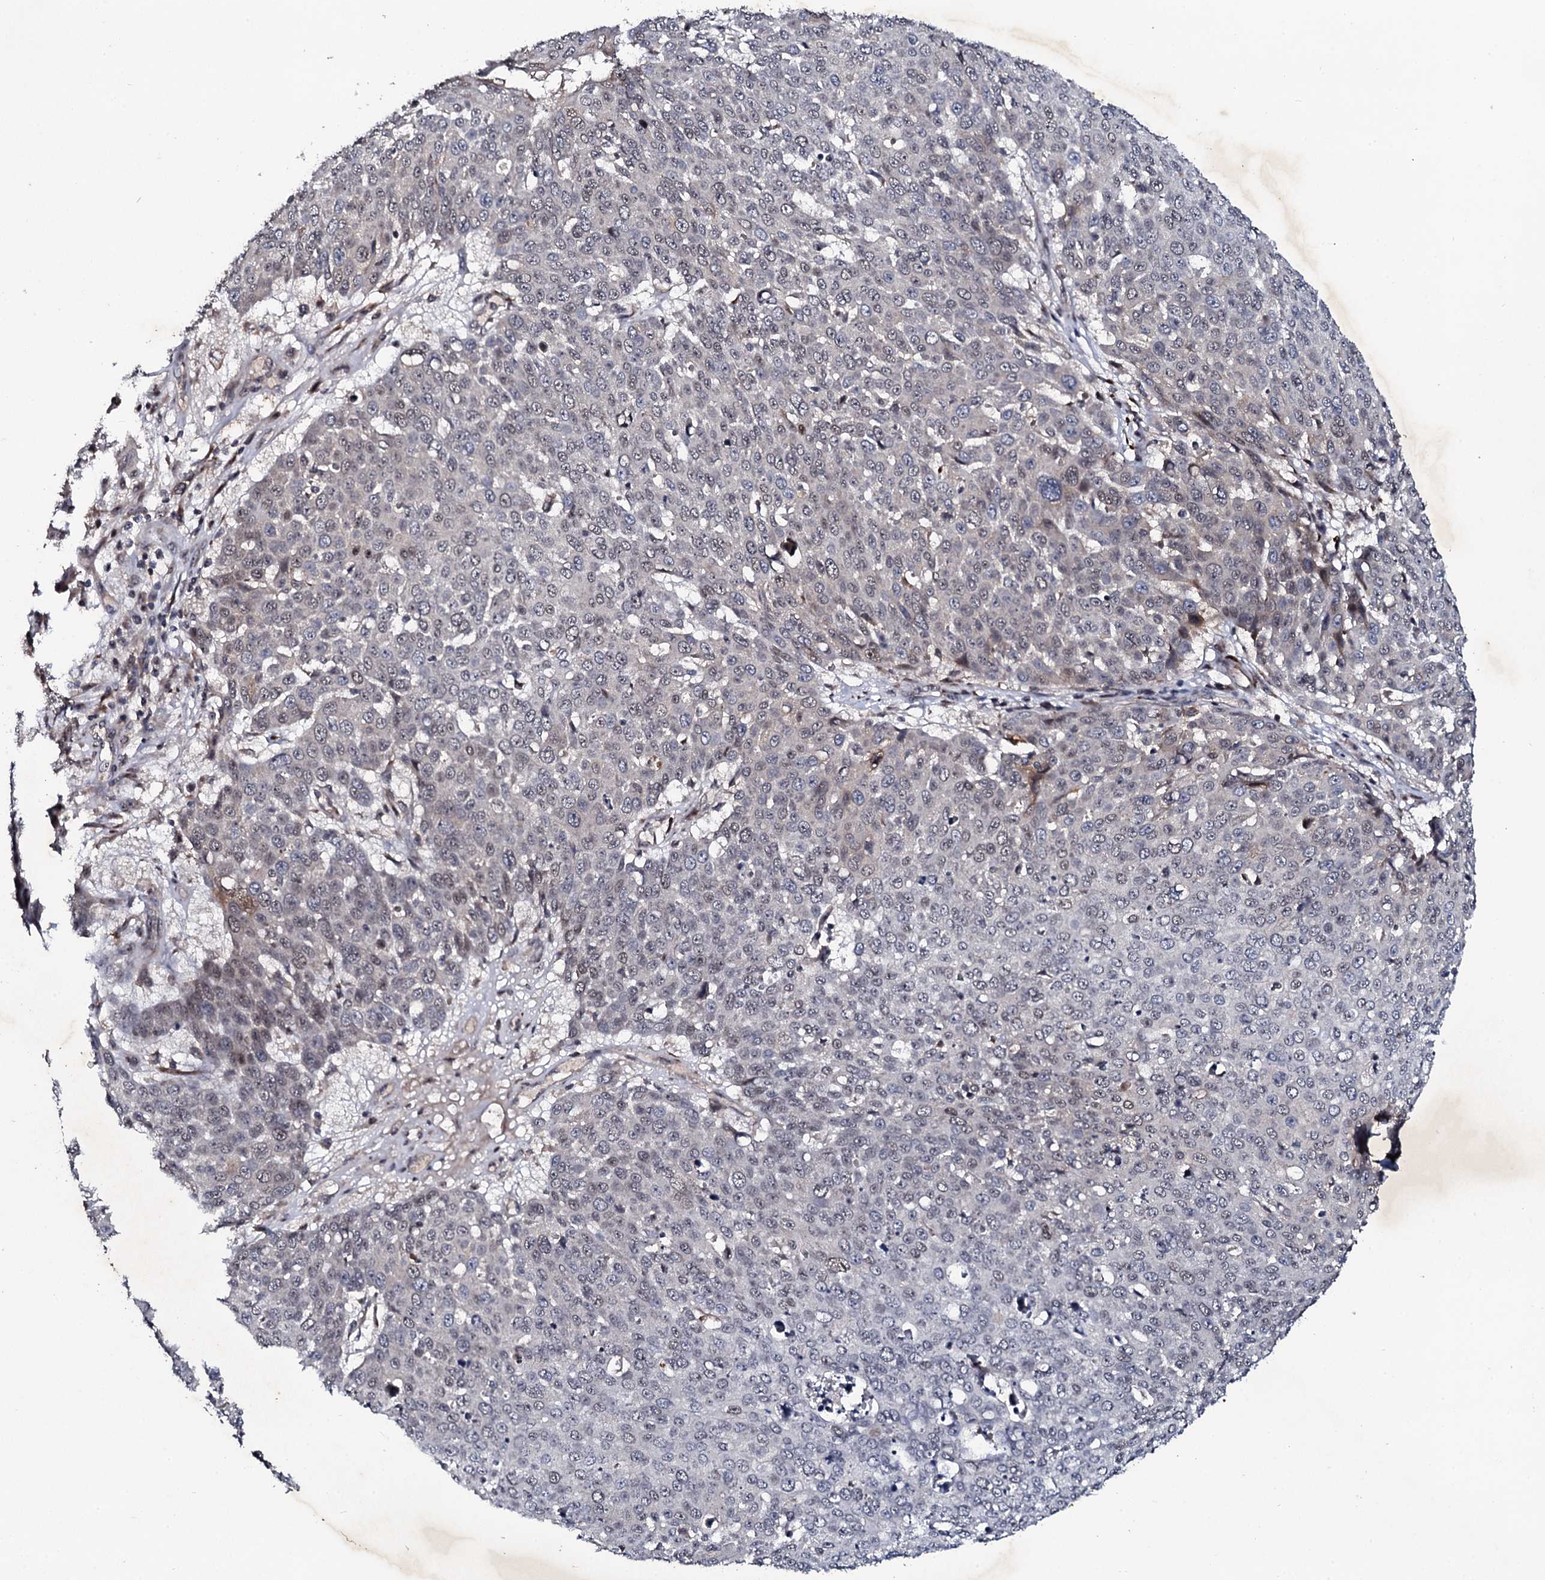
{"staining": {"intensity": "moderate", "quantity": "<25%", "location": "nuclear"}, "tissue": "skin cancer", "cell_type": "Tumor cells", "image_type": "cancer", "snomed": [{"axis": "morphology", "description": "Squamous cell carcinoma, NOS"}, {"axis": "topography", "description": "Skin"}], "caption": "Protein analysis of squamous cell carcinoma (skin) tissue exhibits moderate nuclear expression in about <25% of tumor cells.", "gene": "FAM111A", "patient": {"sex": "male", "age": 71}}